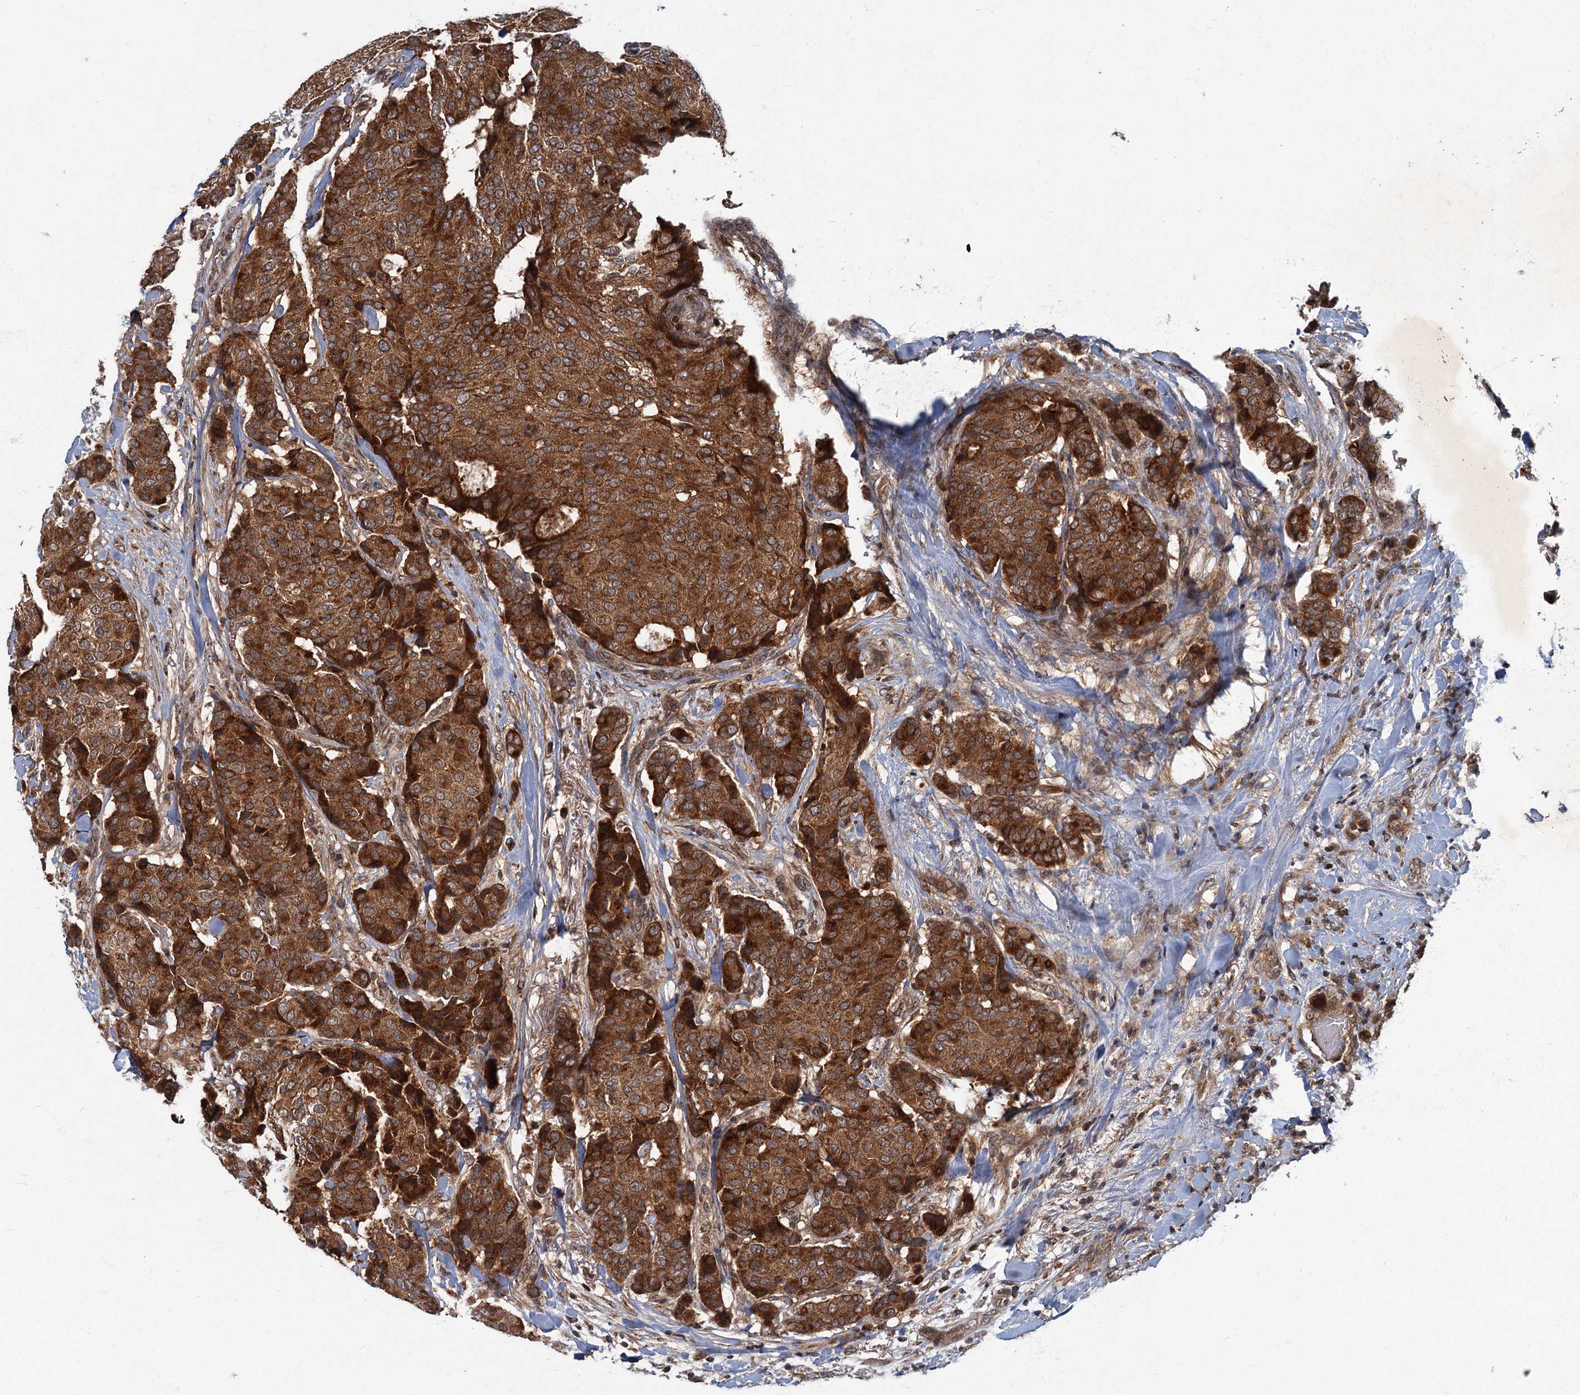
{"staining": {"intensity": "strong", "quantity": ">75%", "location": "cytoplasmic/membranous"}, "tissue": "breast cancer", "cell_type": "Tumor cells", "image_type": "cancer", "snomed": [{"axis": "morphology", "description": "Duct carcinoma"}, {"axis": "topography", "description": "Breast"}], "caption": "Tumor cells reveal strong cytoplasmic/membranous expression in about >75% of cells in infiltrating ductal carcinoma (breast).", "gene": "SLC11A2", "patient": {"sex": "female", "age": 75}}